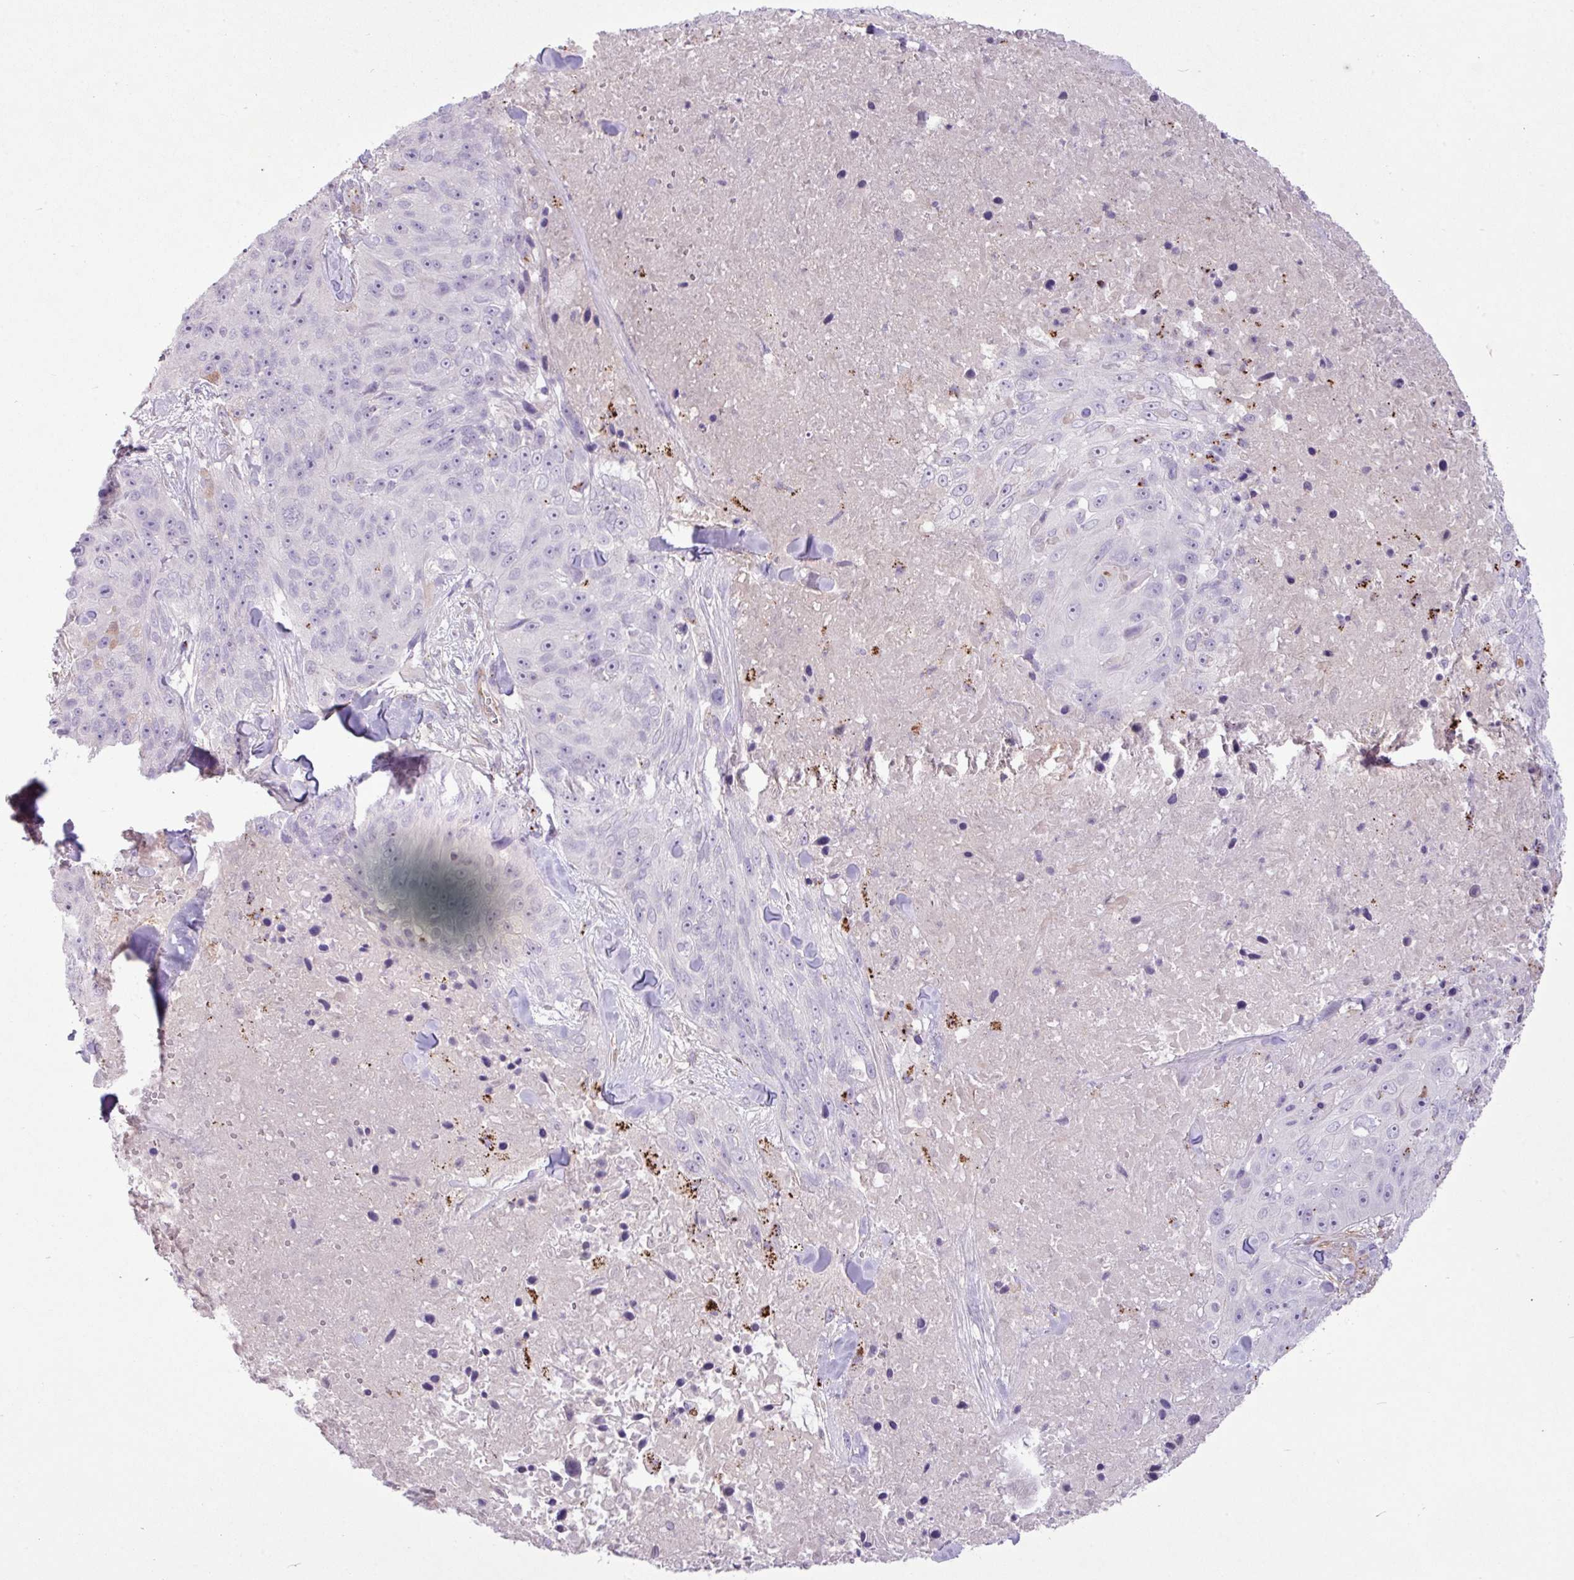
{"staining": {"intensity": "negative", "quantity": "none", "location": "none"}, "tissue": "skin cancer", "cell_type": "Tumor cells", "image_type": "cancer", "snomed": [{"axis": "morphology", "description": "Squamous cell carcinoma, NOS"}, {"axis": "topography", "description": "Skin"}], "caption": "An IHC image of squamous cell carcinoma (skin) is shown. There is no staining in tumor cells of squamous cell carcinoma (skin). Nuclei are stained in blue.", "gene": "CD248", "patient": {"sex": "female", "age": 87}}